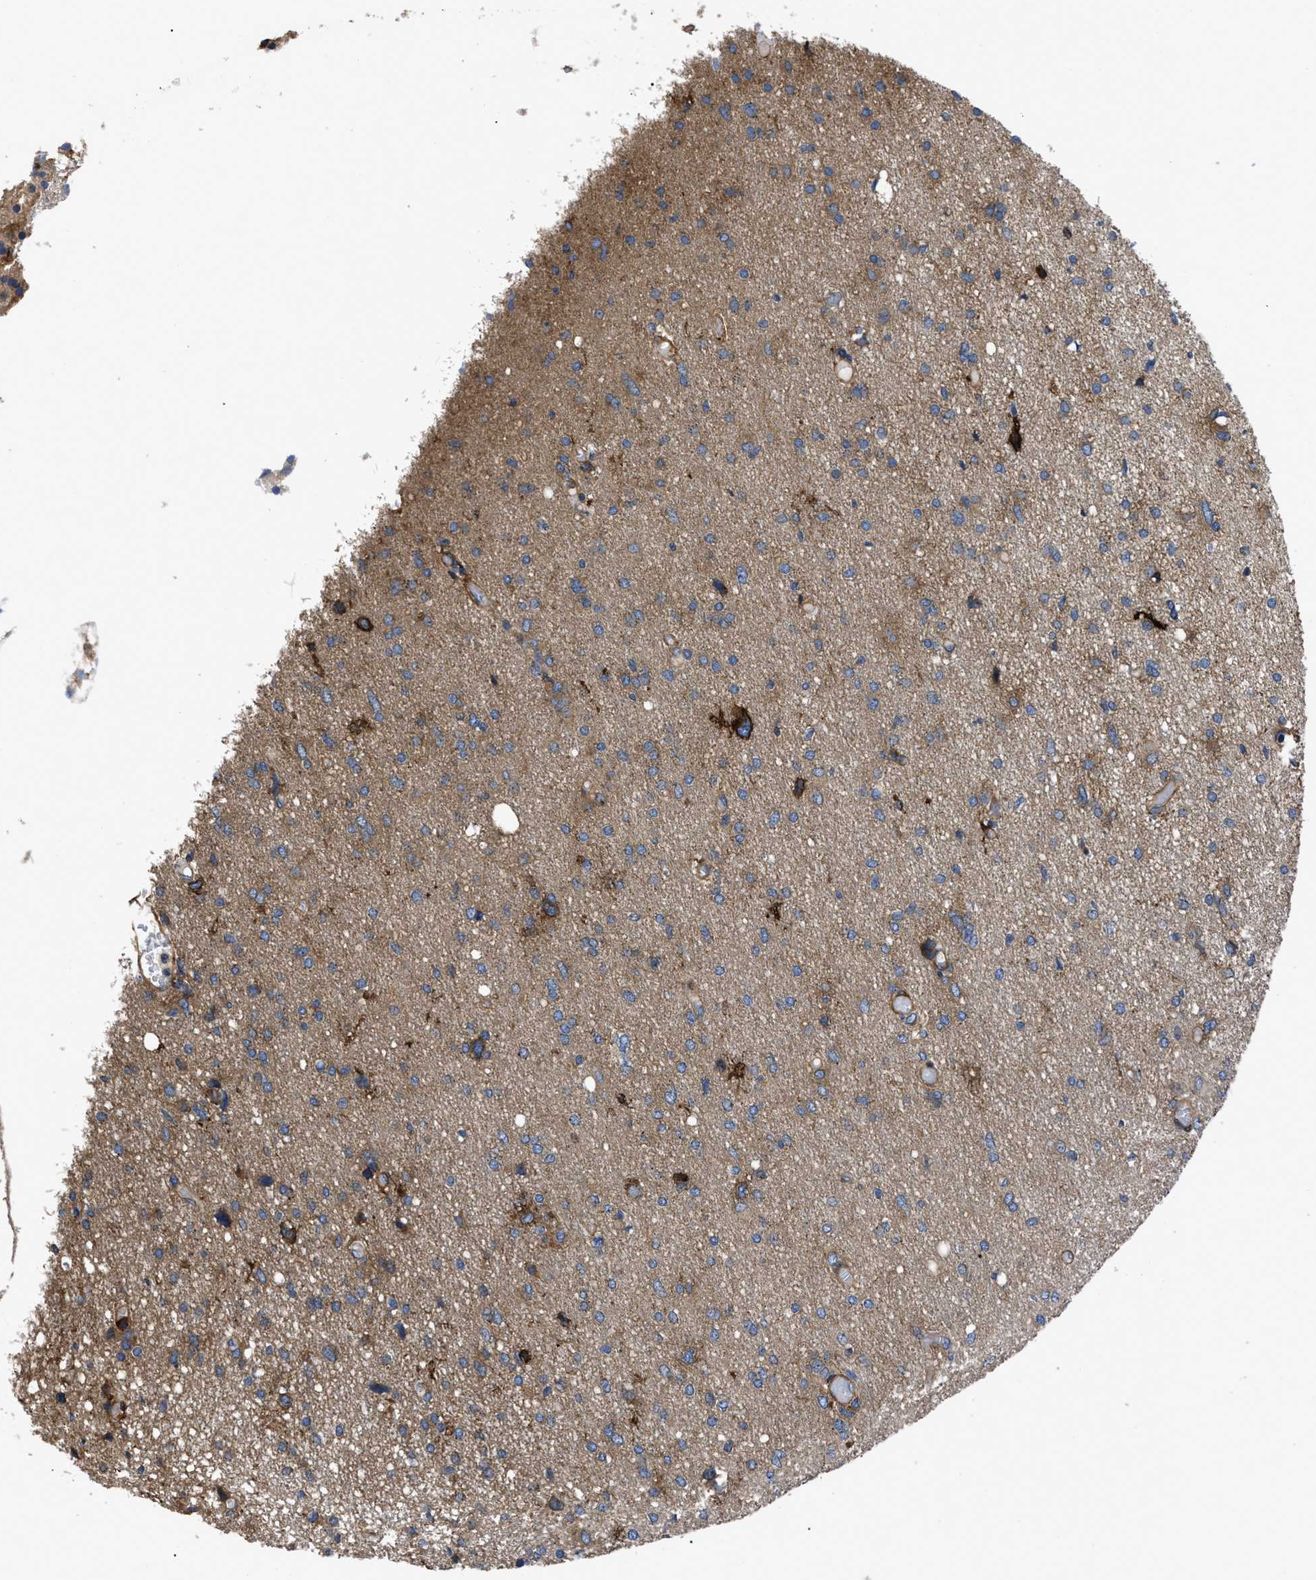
{"staining": {"intensity": "moderate", "quantity": "25%-75%", "location": "cytoplasmic/membranous"}, "tissue": "glioma", "cell_type": "Tumor cells", "image_type": "cancer", "snomed": [{"axis": "morphology", "description": "Glioma, malignant, High grade"}, {"axis": "topography", "description": "Brain"}], "caption": "Immunohistochemistry (IHC) image of human malignant glioma (high-grade) stained for a protein (brown), which reveals medium levels of moderate cytoplasmic/membranous positivity in about 25%-75% of tumor cells.", "gene": "NT5E", "patient": {"sex": "female", "age": 59}}